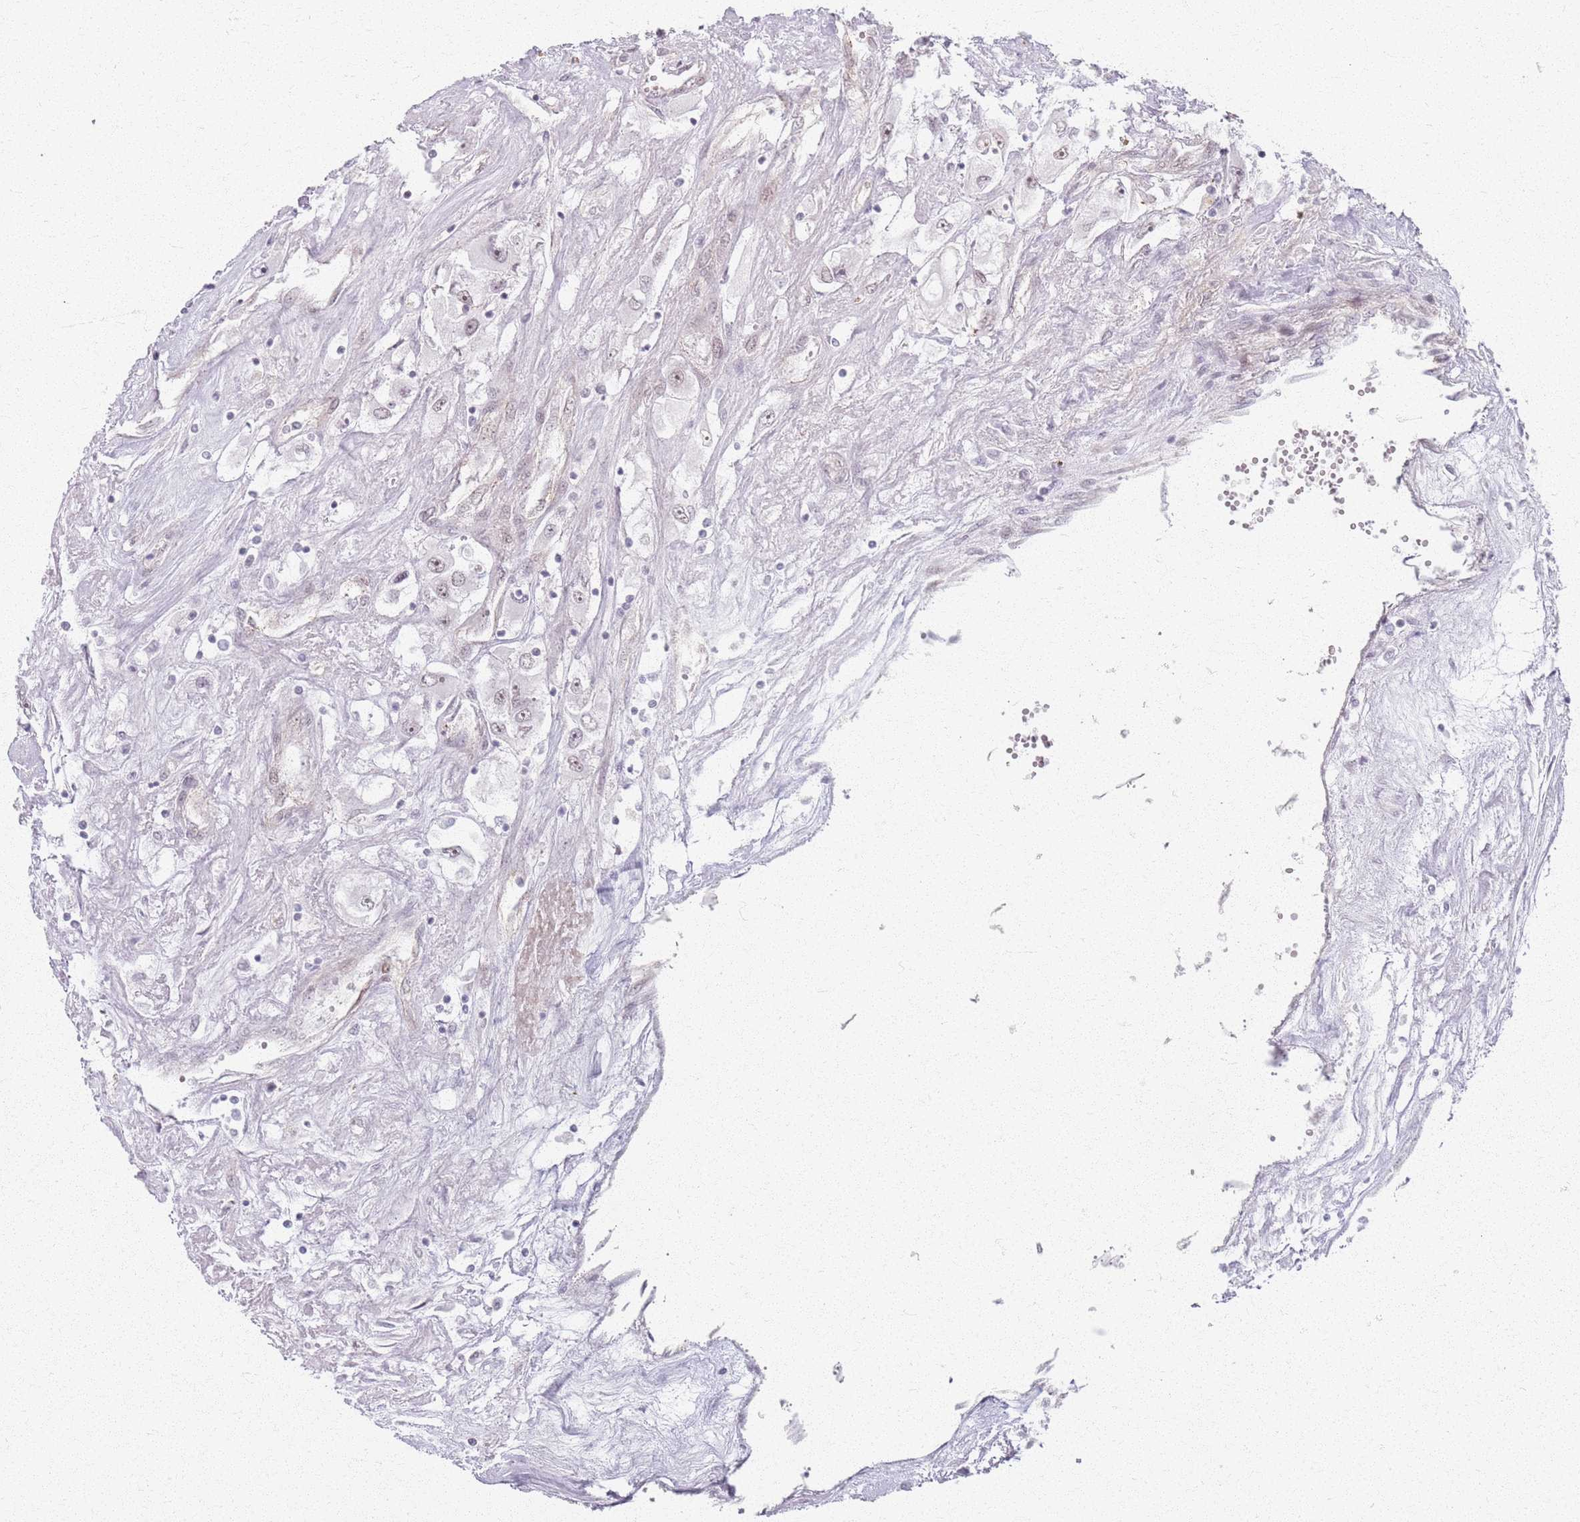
{"staining": {"intensity": "negative", "quantity": "none", "location": "none"}, "tissue": "renal cancer", "cell_type": "Tumor cells", "image_type": "cancer", "snomed": [{"axis": "morphology", "description": "Adenocarcinoma, NOS"}, {"axis": "topography", "description": "Kidney"}], "caption": "Renal adenocarcinoma was stained to show a protein in brown. There is no significant expression in tumor cells.", "gene": "KCNA5", "patient": {"sex": "female", "age": 52}}